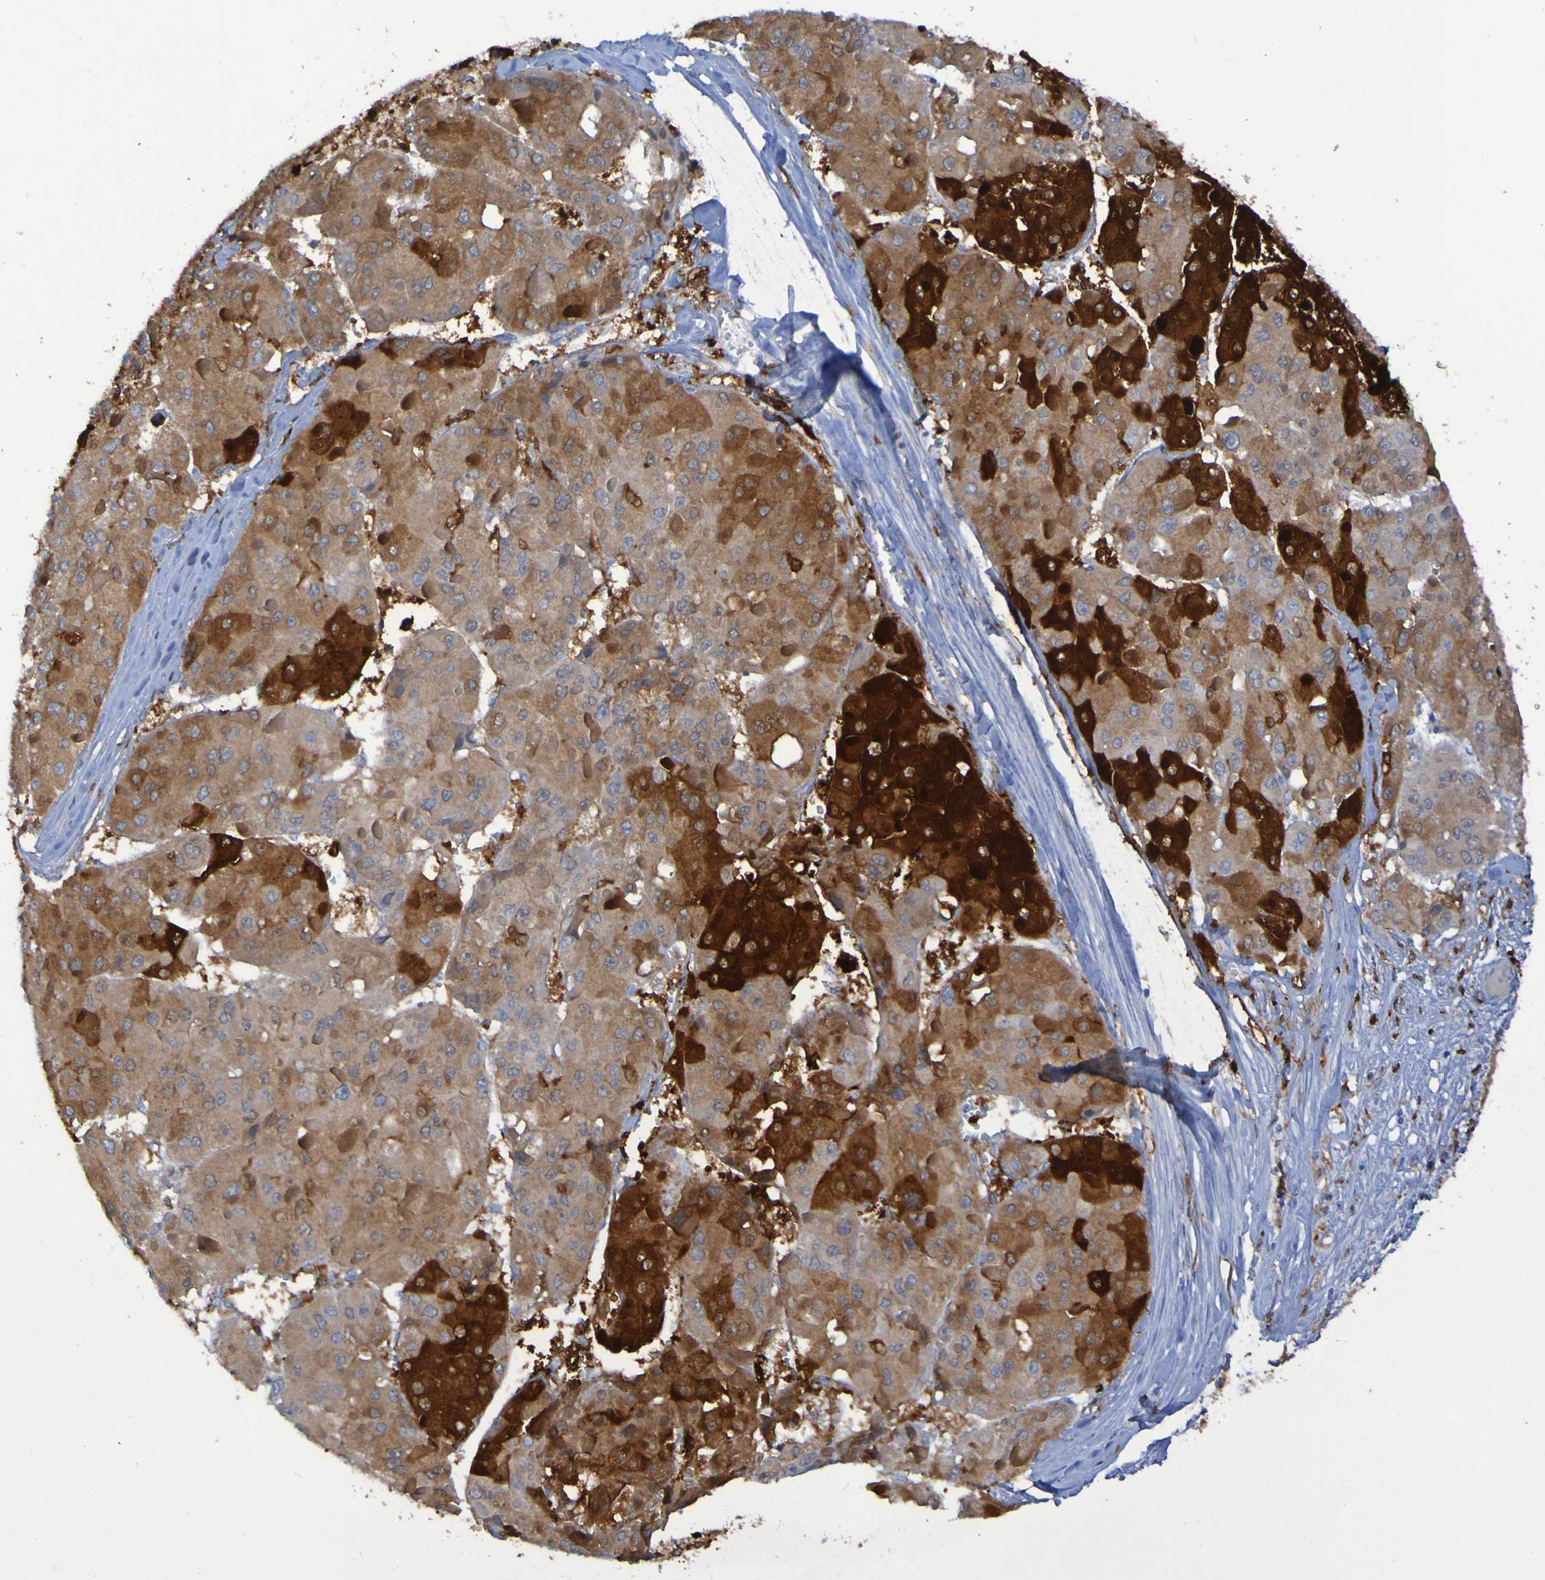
{"staining": {"intensity": "strong", "quantity": ">75%", "location": "cytoplasmic/membranous"}, "tissue": "liver cancer", "cell_type": "Tumor cells", "image_type": "cancer", "snomed": [{"axis": "morphology", "description": "Carcinoma, Hepatocellular, NOS"}, {"axis": "topography", "description": "Liver"}], "caption": "Strong cytoplasmic/membranous protein expression is present in approximately >75% of tumor cells in liver cancer (hepatocellular carcinoma).", "gene": "MPPE1", "patient": {"sex": "female", "age": 73}}